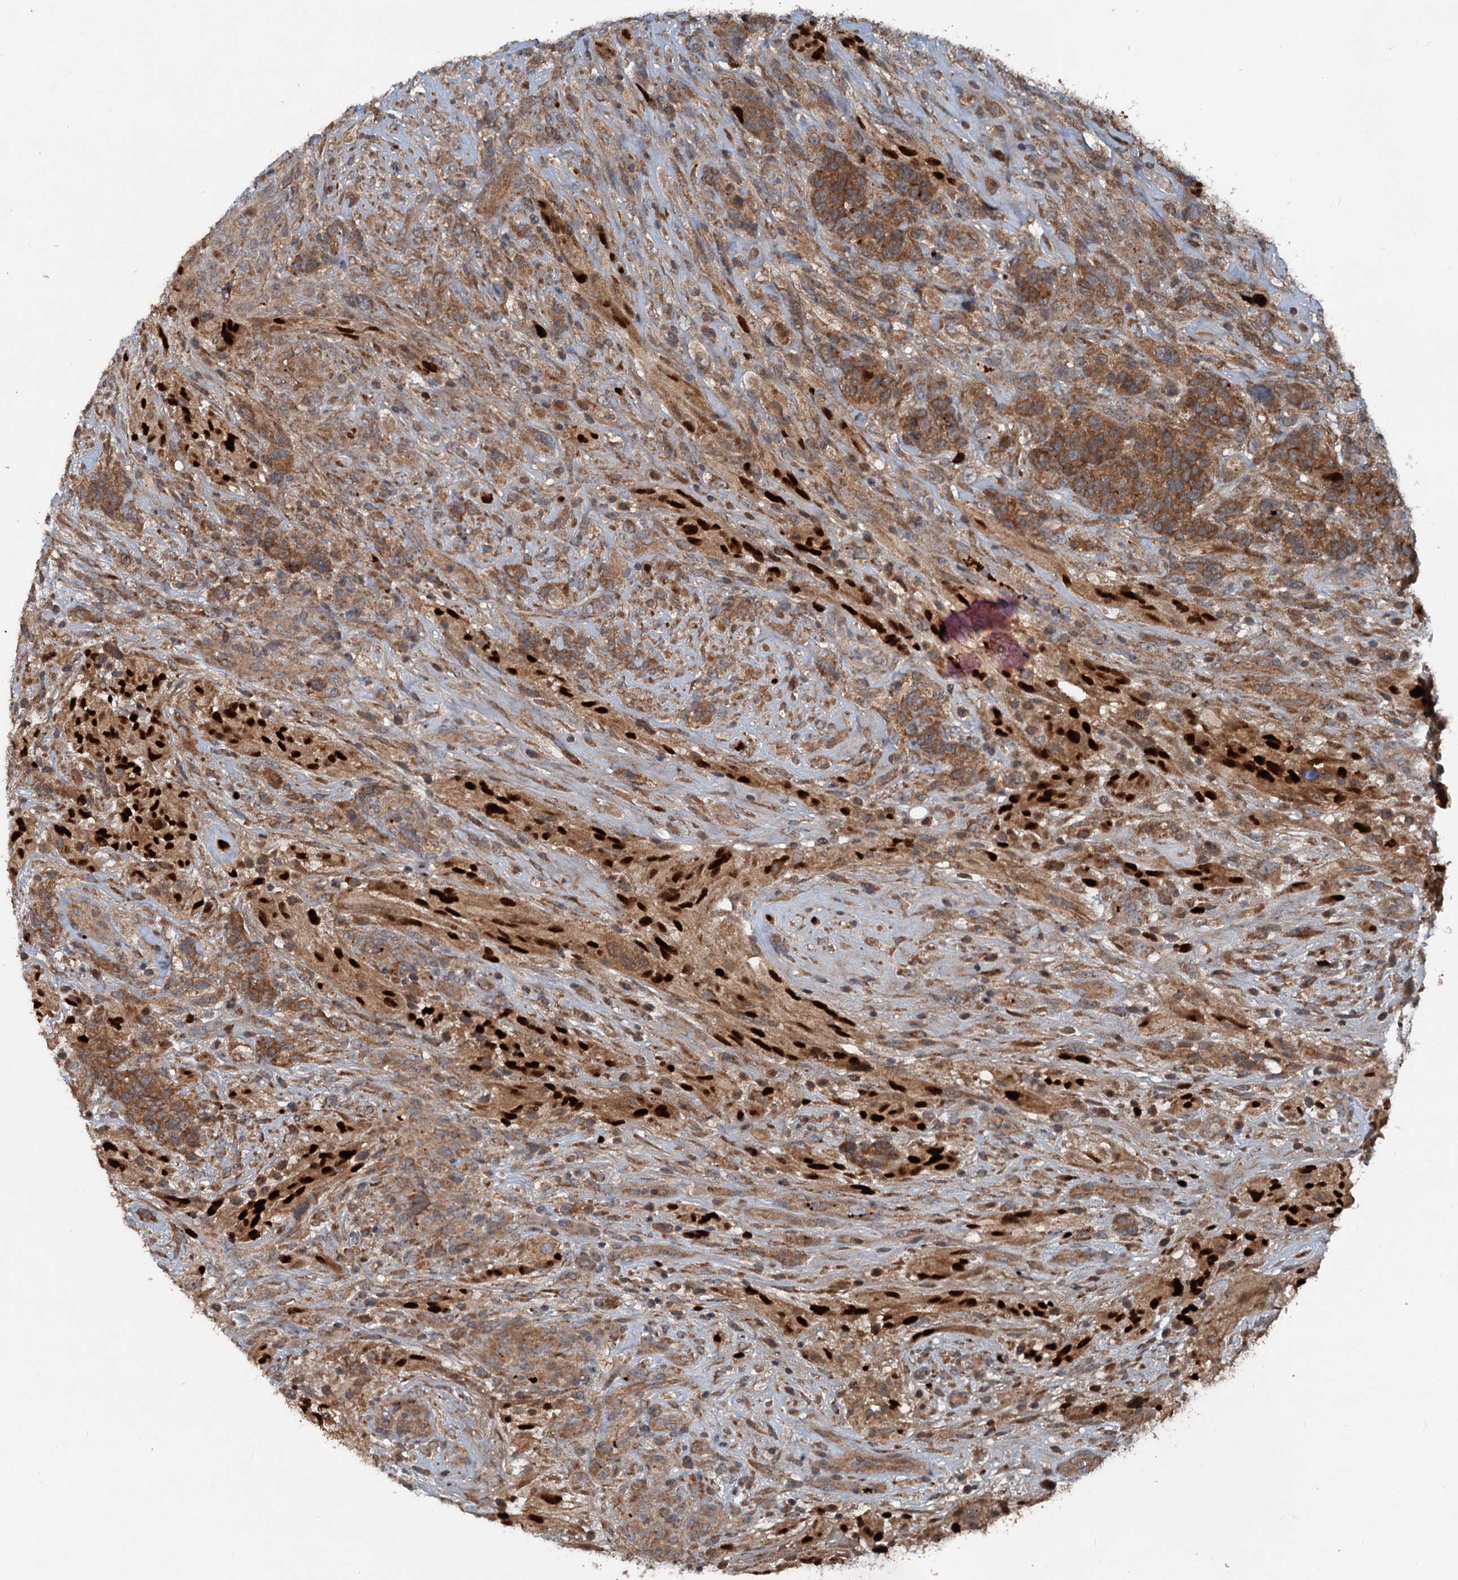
{"staining": {"intensity": "moderate", "quantity": ">75%", "location": "cytoplasmic/membranous"}, "tissue": "glioma", "cell_type": "Tumor cells", "image_type": "cancer", "snomed": [{"axis": "morphology", "description": "Glioma, malignant, High grade"}, {"axis": "topography", "description": "Brain"}], "caption": "Brown immunohistochemical staining in glioma exhibits moderate cytoplasmic/membranous expression in approximately >75% of tumor cells.", "gene": "N4BP2L2", "patient": {"sex": "male", "age": 61}}